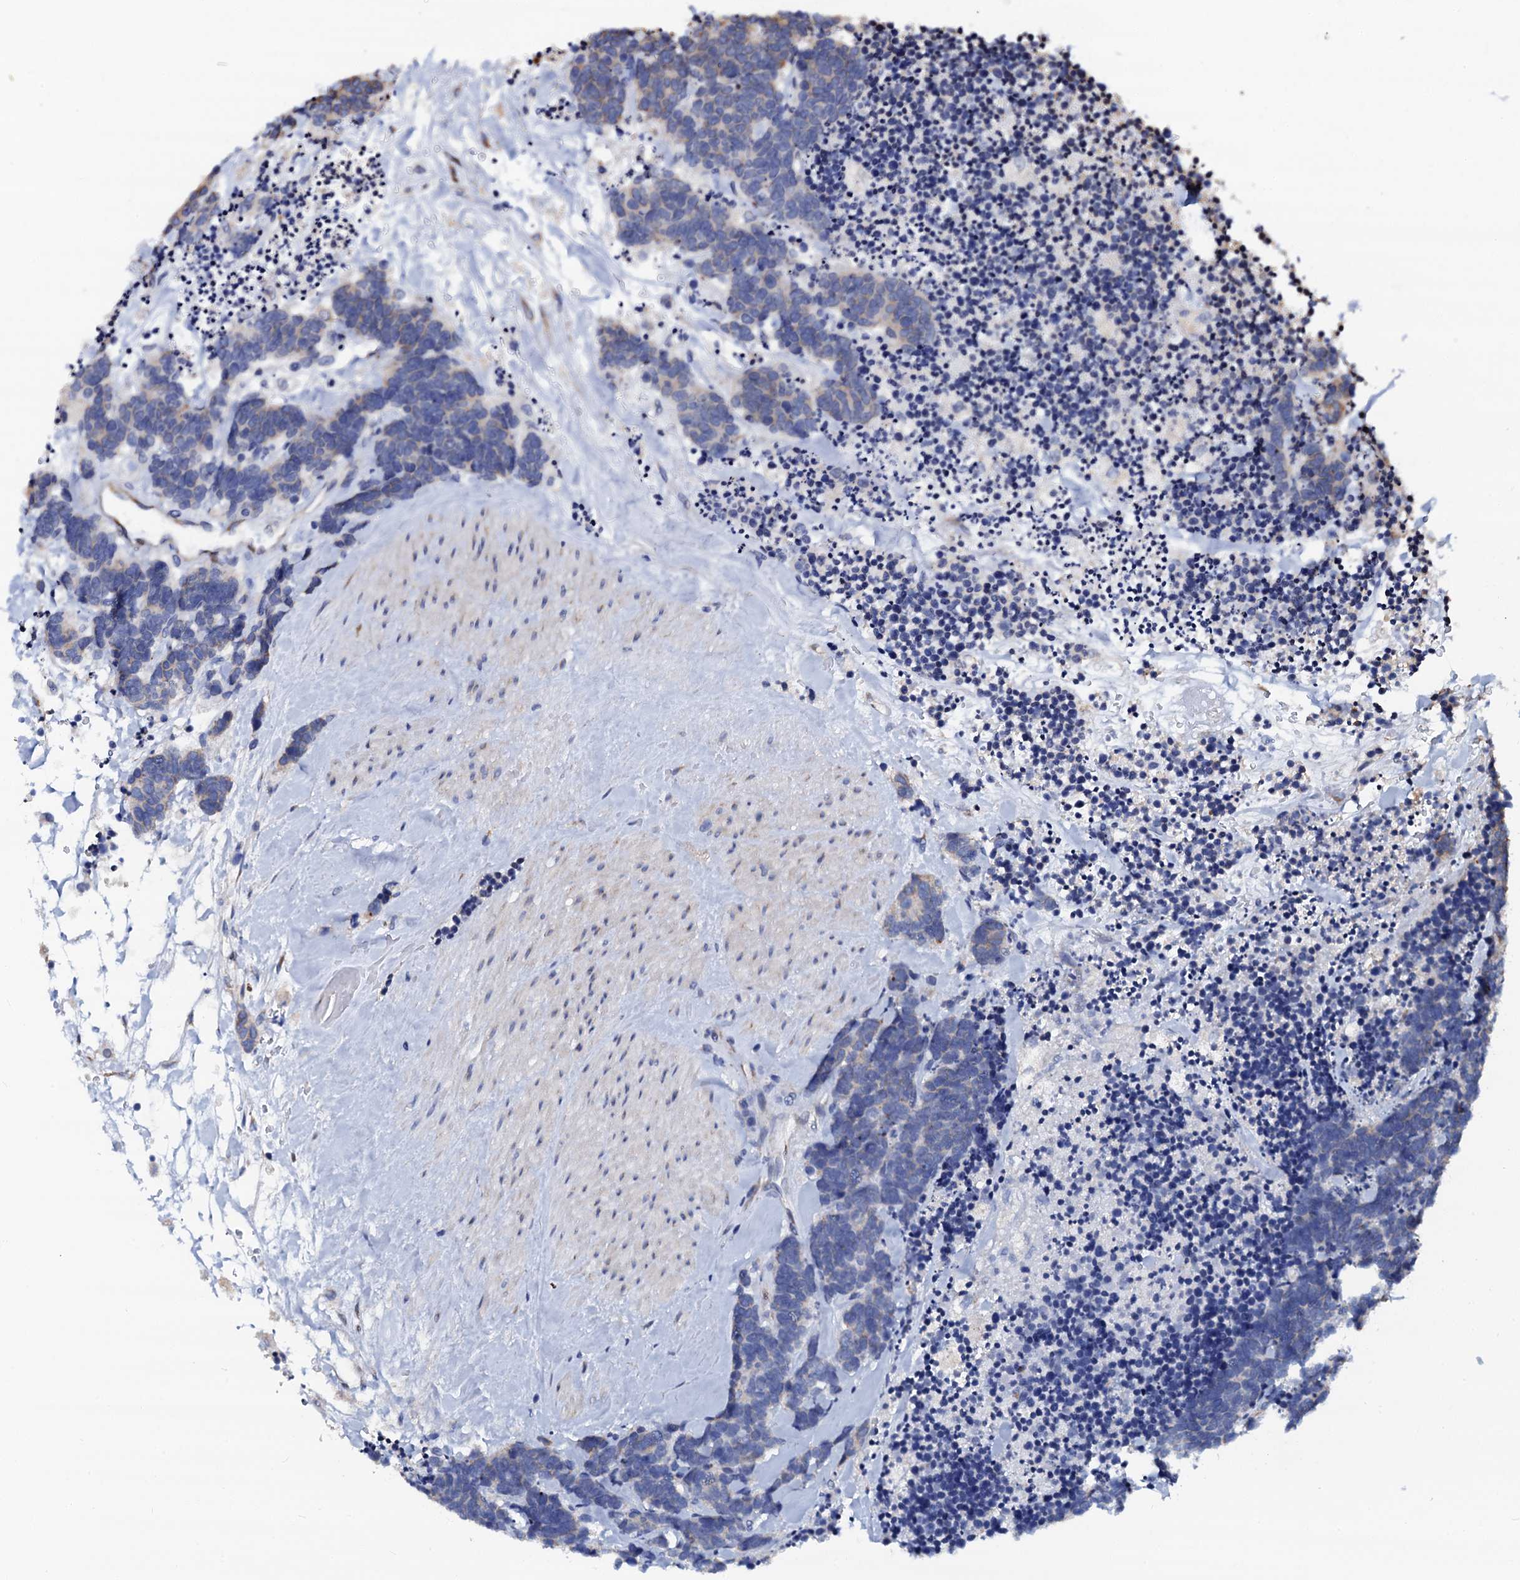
{"staining": {"intensity": "weak", "quantity": "<25%", "location": "cytoplasmic/membranous"}, "tissue": "carcinoid", "cell_type": "Tumor cells", "image_type": "cancer", "snomed": [{"axis": "morphology", "description": "Carcinoma, NOS"}, {"axis": "morphology", "description": "Carcinoid, malignant, NOS"}, {"axis": "topography", "description": "Urinary bladder"}], "caption": "Protein analysis of carcinoma demonstrates no significant positivity in tumor cells.", "gene": "AKAP3", "patient": {"sex": "male", "age": 57}}